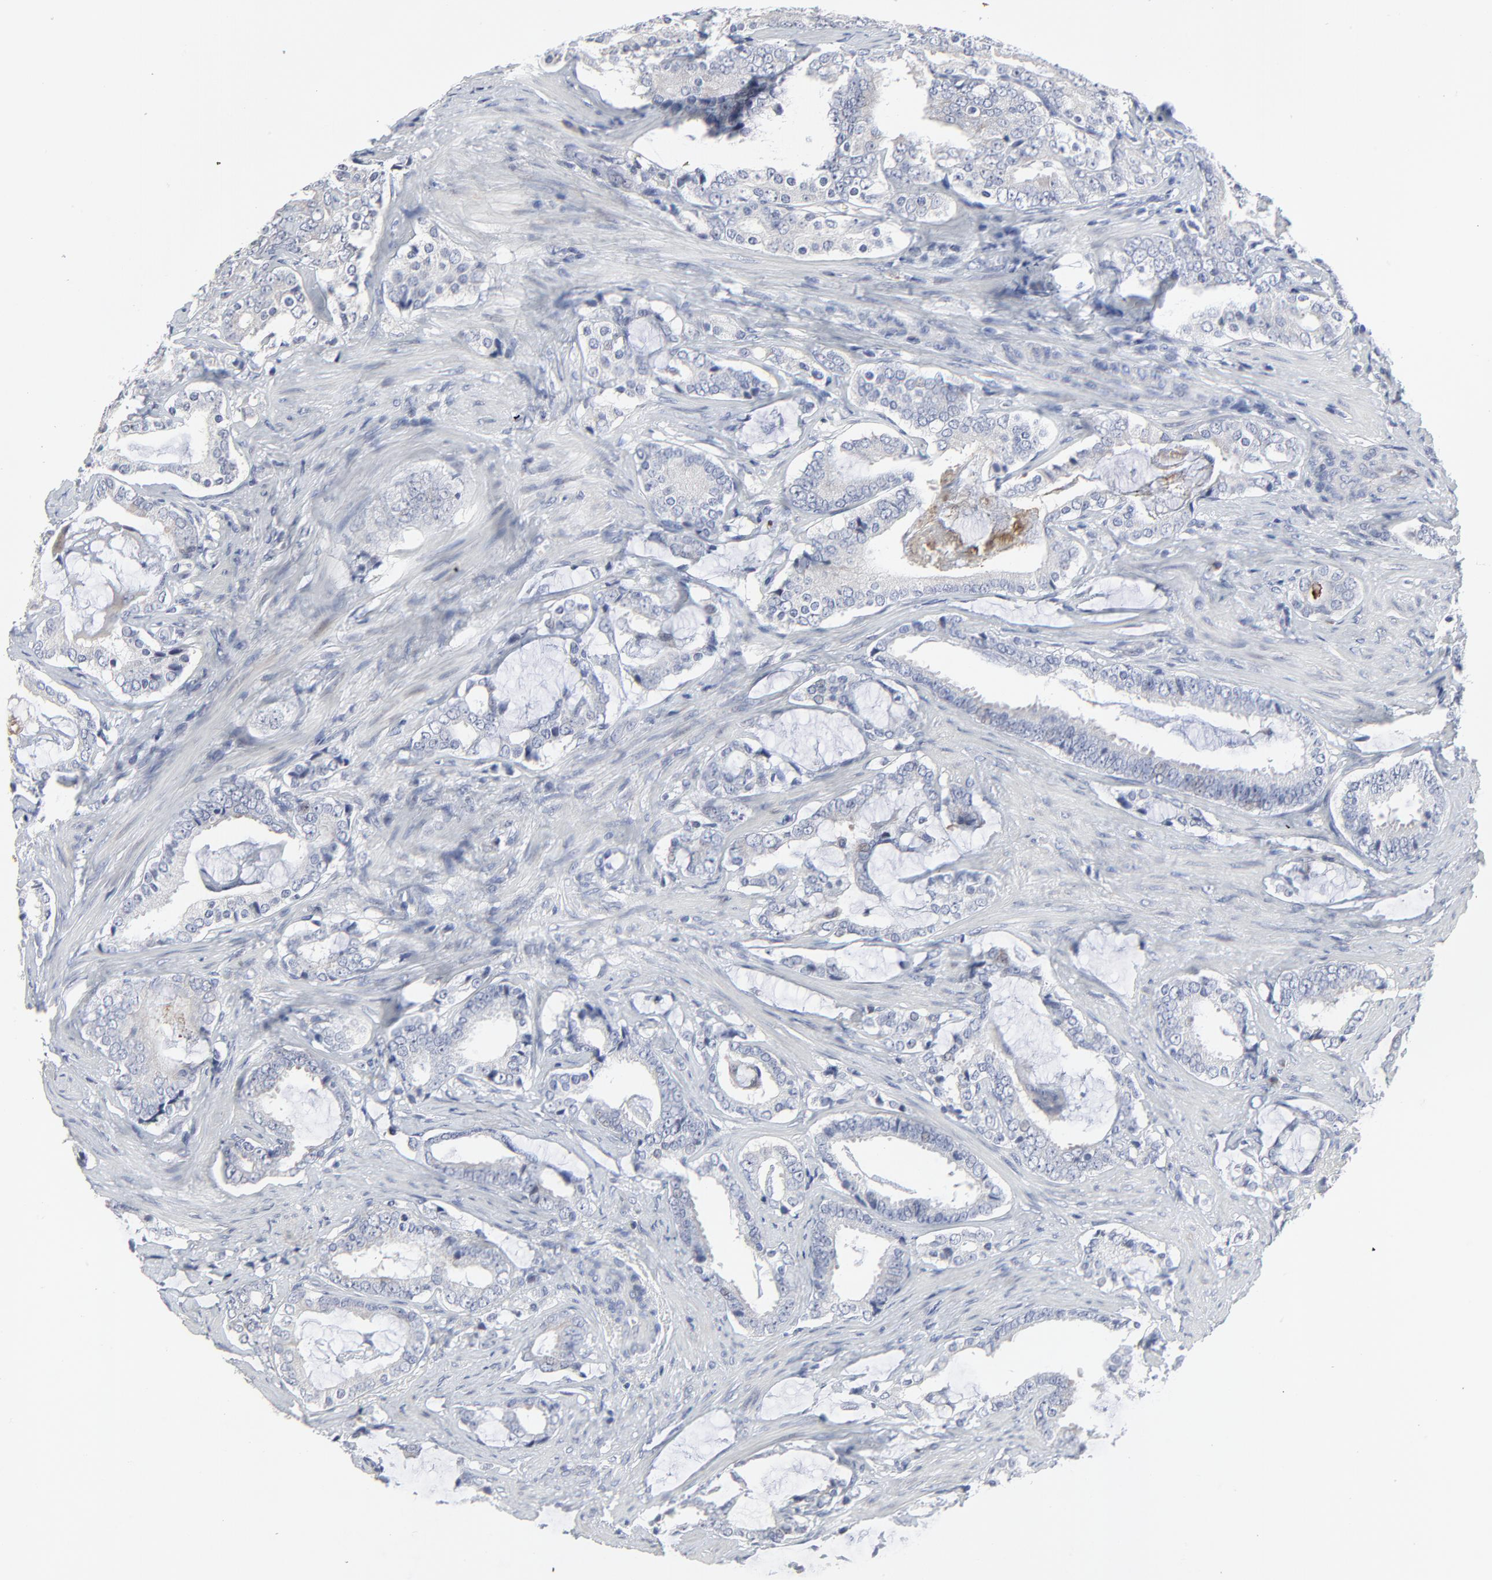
{"staining": {"intensity": "negative", "quantity": "none", "location": "none"}, "tissue": "prostate cancer", "cell_type": "Tumor cells", "image_type": "cancer", "snomed": [{"axis": "morphology", "description": "Adenocarcinoma, Low grade"}, {"axis": "topography", "description": "Prostate"}], "caption": "Immunohistochemistry (IHC) of prostate cancer reveals no staining in tumor cells. Nuclei are stained in blue.", "gene": "NLGN3", "patient": {"sex": "male", "age": 59}}